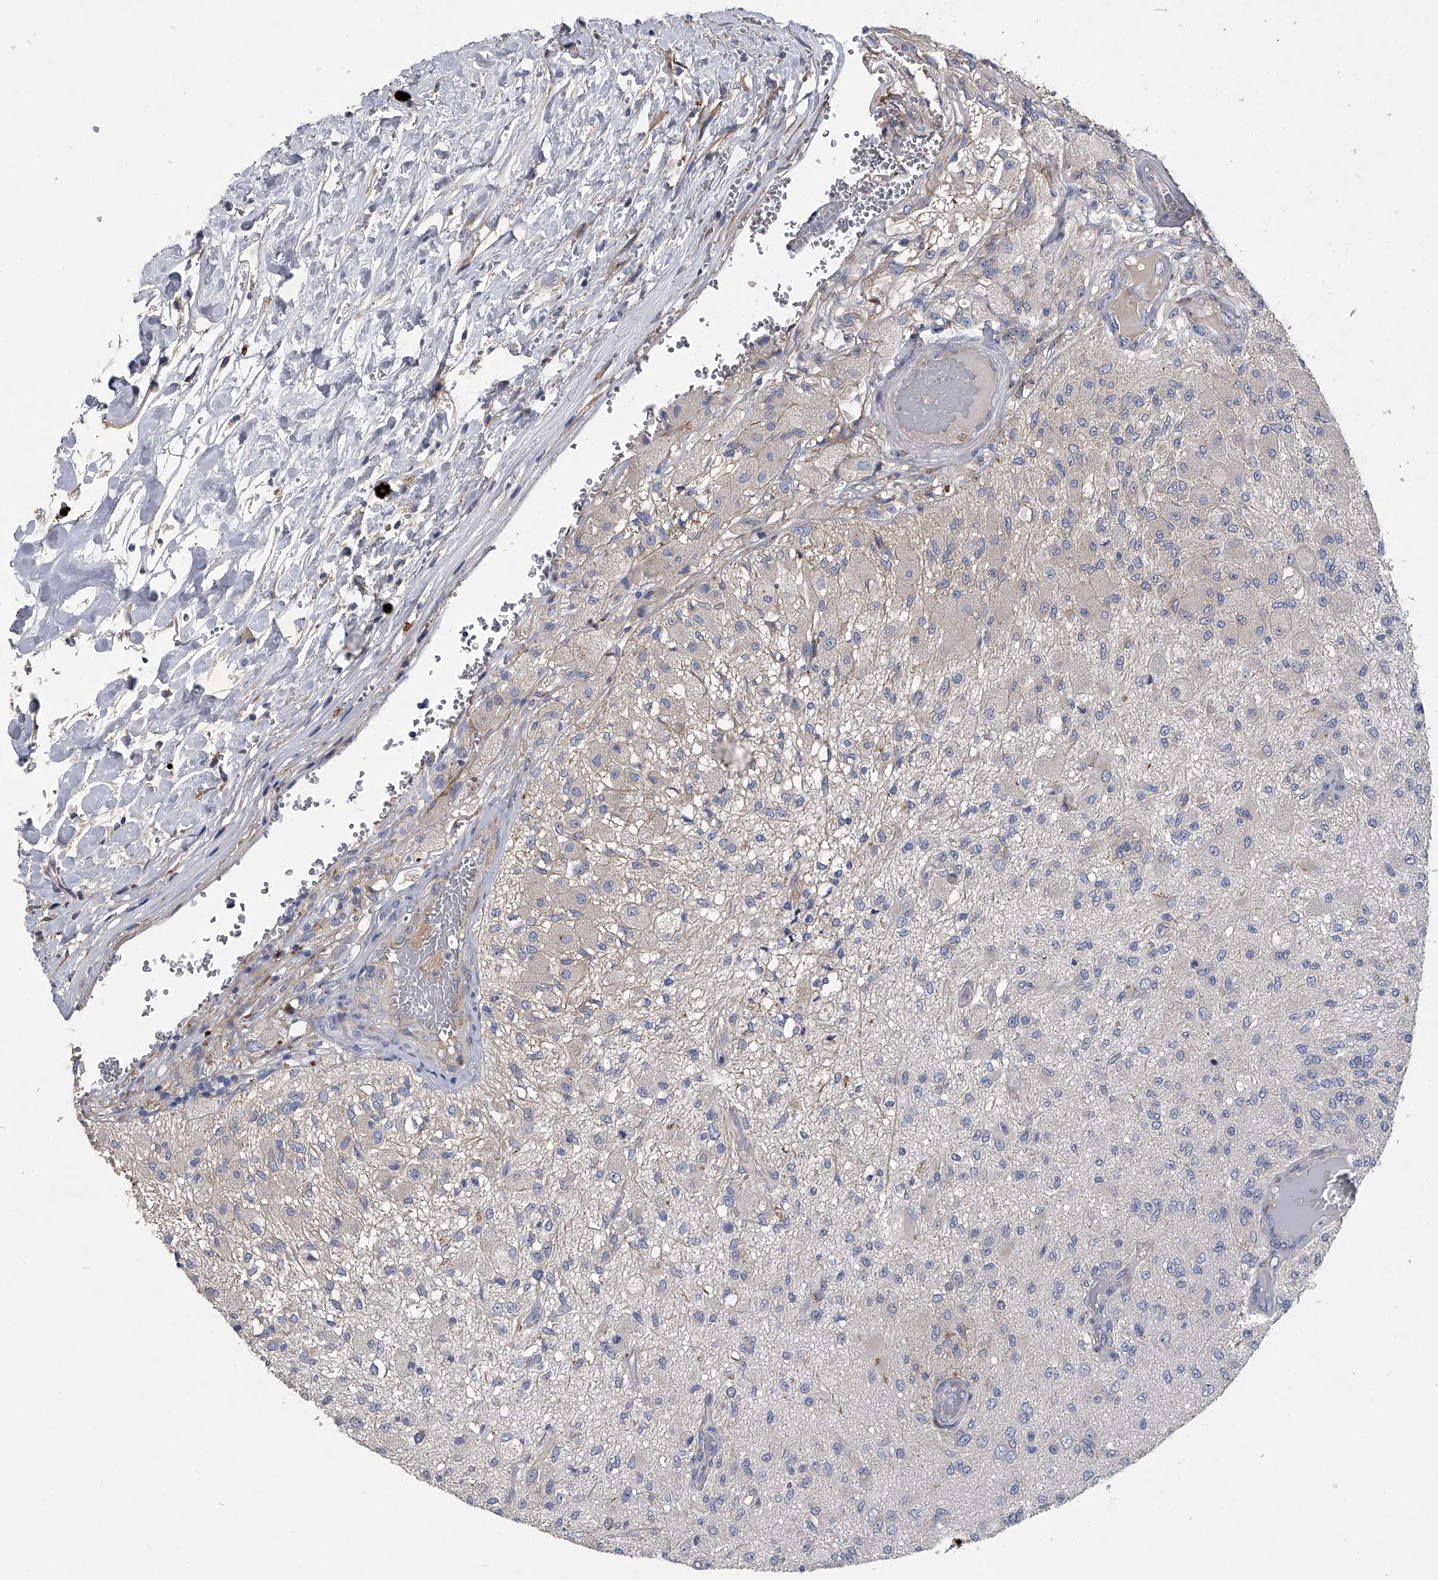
{"staining": {"intensity": "weak", "quantity": "<25%", "location": "cytoplasmic/membranous"}, "tissue": "glioma", "cell_type": "Tumor cells", "image_type": "cancer", "snomed": [{"axis": "morphology", "description": "Normal tissue, NOS"}, {"axis": "morphology", "description": "Glioma, malignant, High grade"}, {"axis": "topography", "description": "Cerebral cortex"}], "caption": "Glioma was stained to show a protein in brown. There is no significant staining in tumor cells.", "gene": "CCR4", "patient": {"sex": "male", "age": 77}}